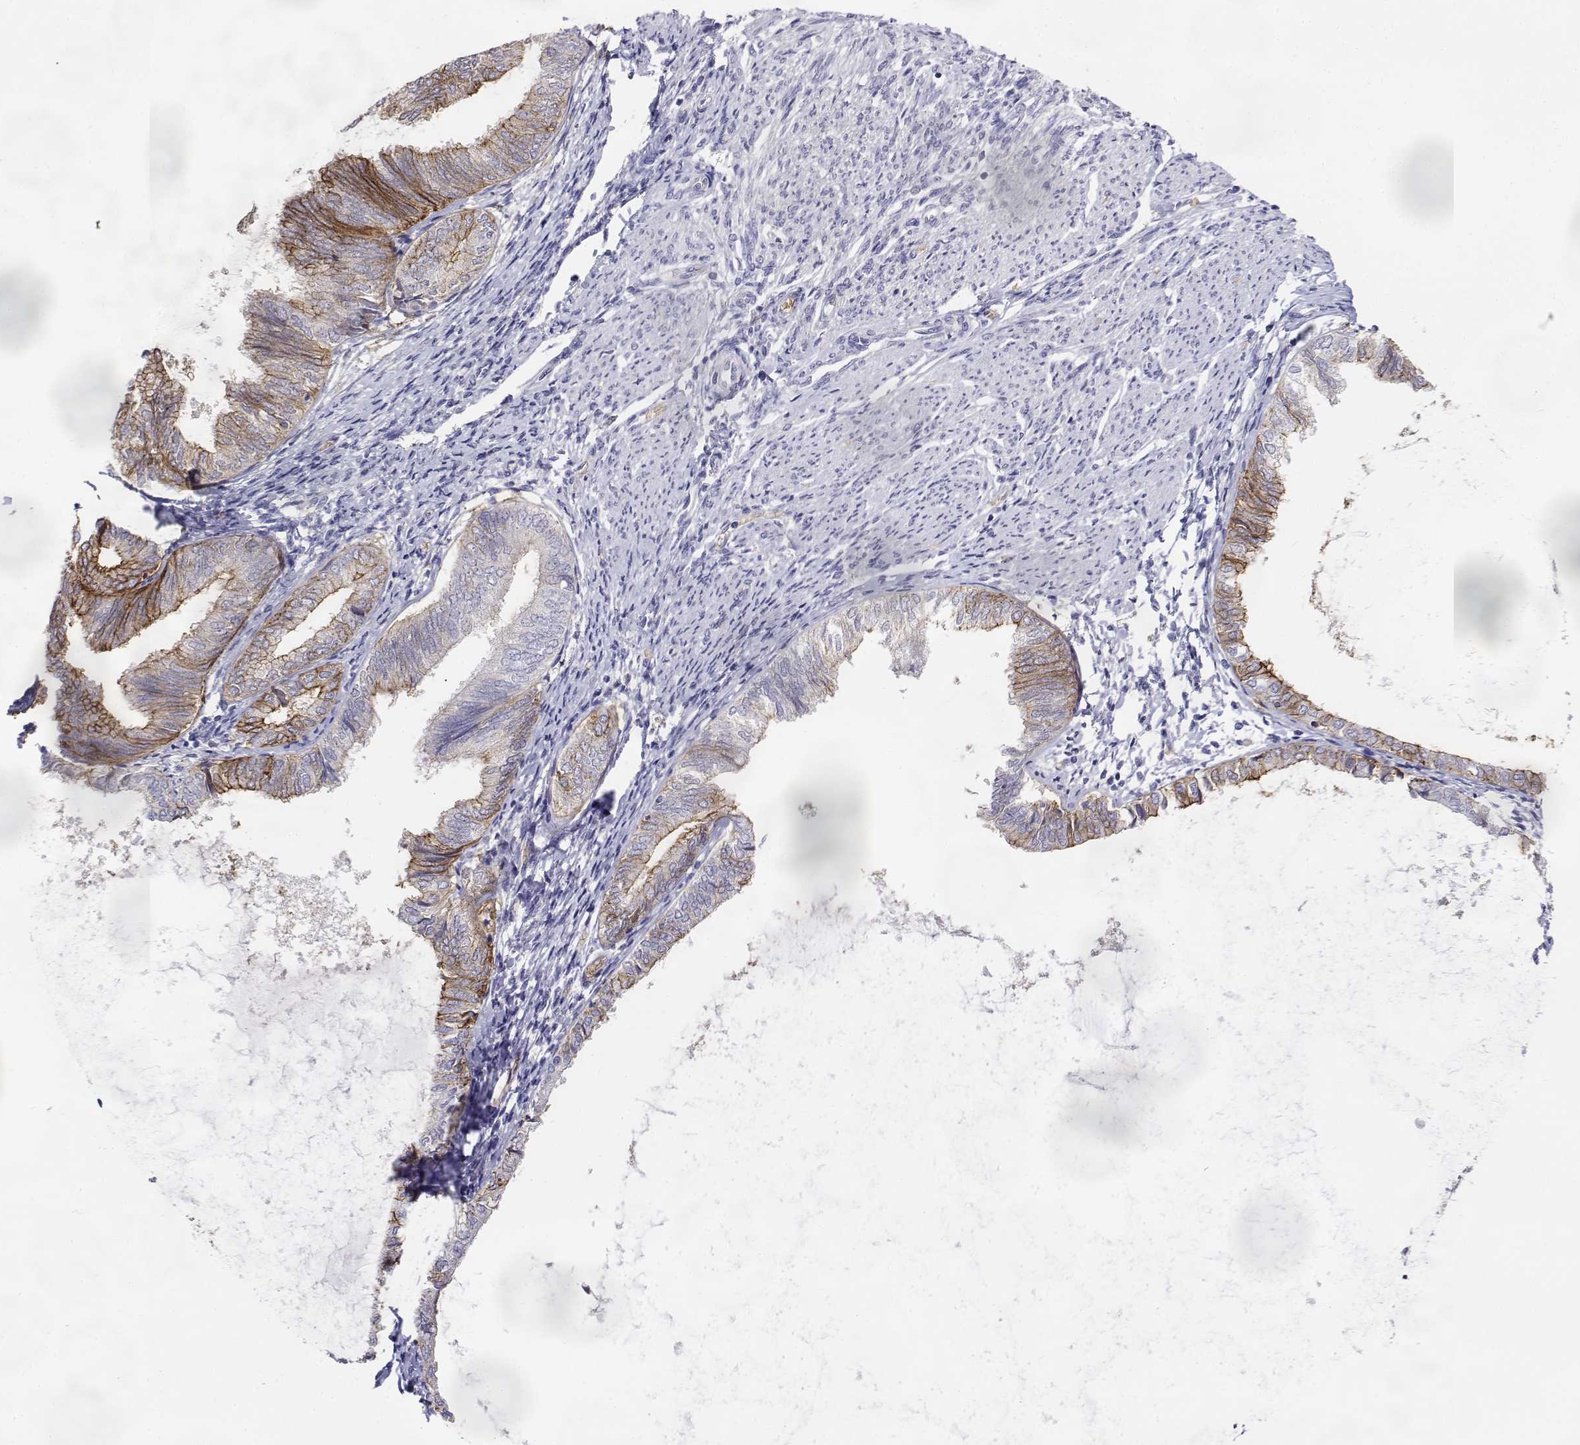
{"staining": {"intensity": "negative", "quantity": "none", "location": "none"}, "tissue": "endometrial cancer", "cell_type": "Tumor cells", "image_type": "cancer", "snomed": [{"axis": "morphology", "description": "Adenocarcinoma, NOS"}, {"axis": "topography", "description": "Endometrium"}], "caption": "High magnification brightfield microscopy of endometrial adenocarcinoma stained with DAB (3,3'-diaminobenzidine) (brown) and counterstained with hematoxylin (blue): tumor cells show no significant staining.", "gene": "CADM1", "patient": {"sex": "female", "age": 68}}